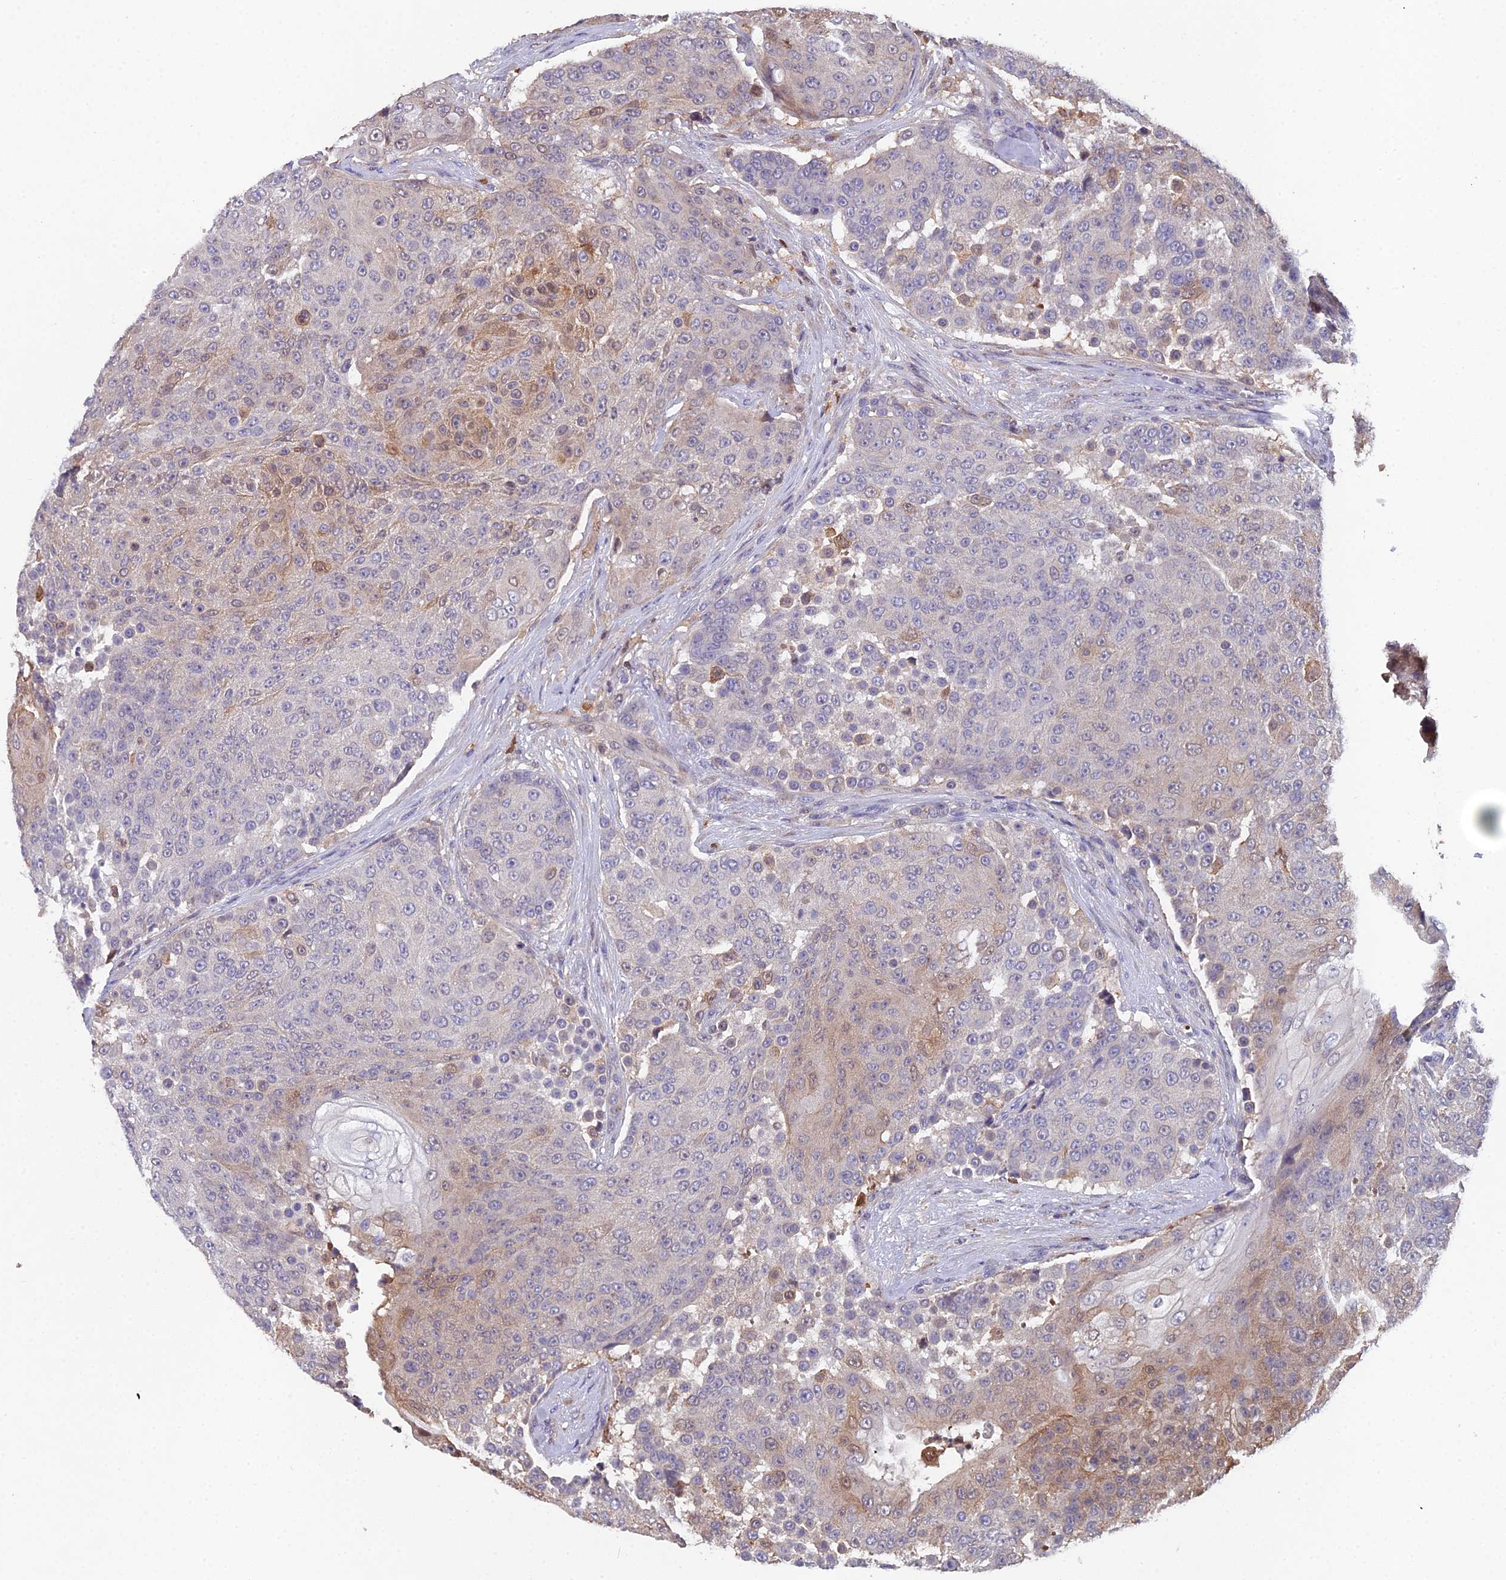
{"staining": {"intensity": "weak", "quantity": "25%-75%", "location": "cytoplasmic/membranous,nuclear"}, "tissue": "urothelial cancer", "cell_type": "Tumor cells", "image_type": "cancer", "snomed": [{"axis": "morphology", "description": "Urothelial carcinoma, High grade"}, {"axis": "topography", "description": "Urinary bladder"}], "caption": "Protein staining of high-grade urothelial carcinoma tissue shows weak cytoplasmic/membranous and nuclear expression in approximately 25%-75% of tumor cells.", "gene": "GALK2", "patient": {"sex": "female", "age": 63}}